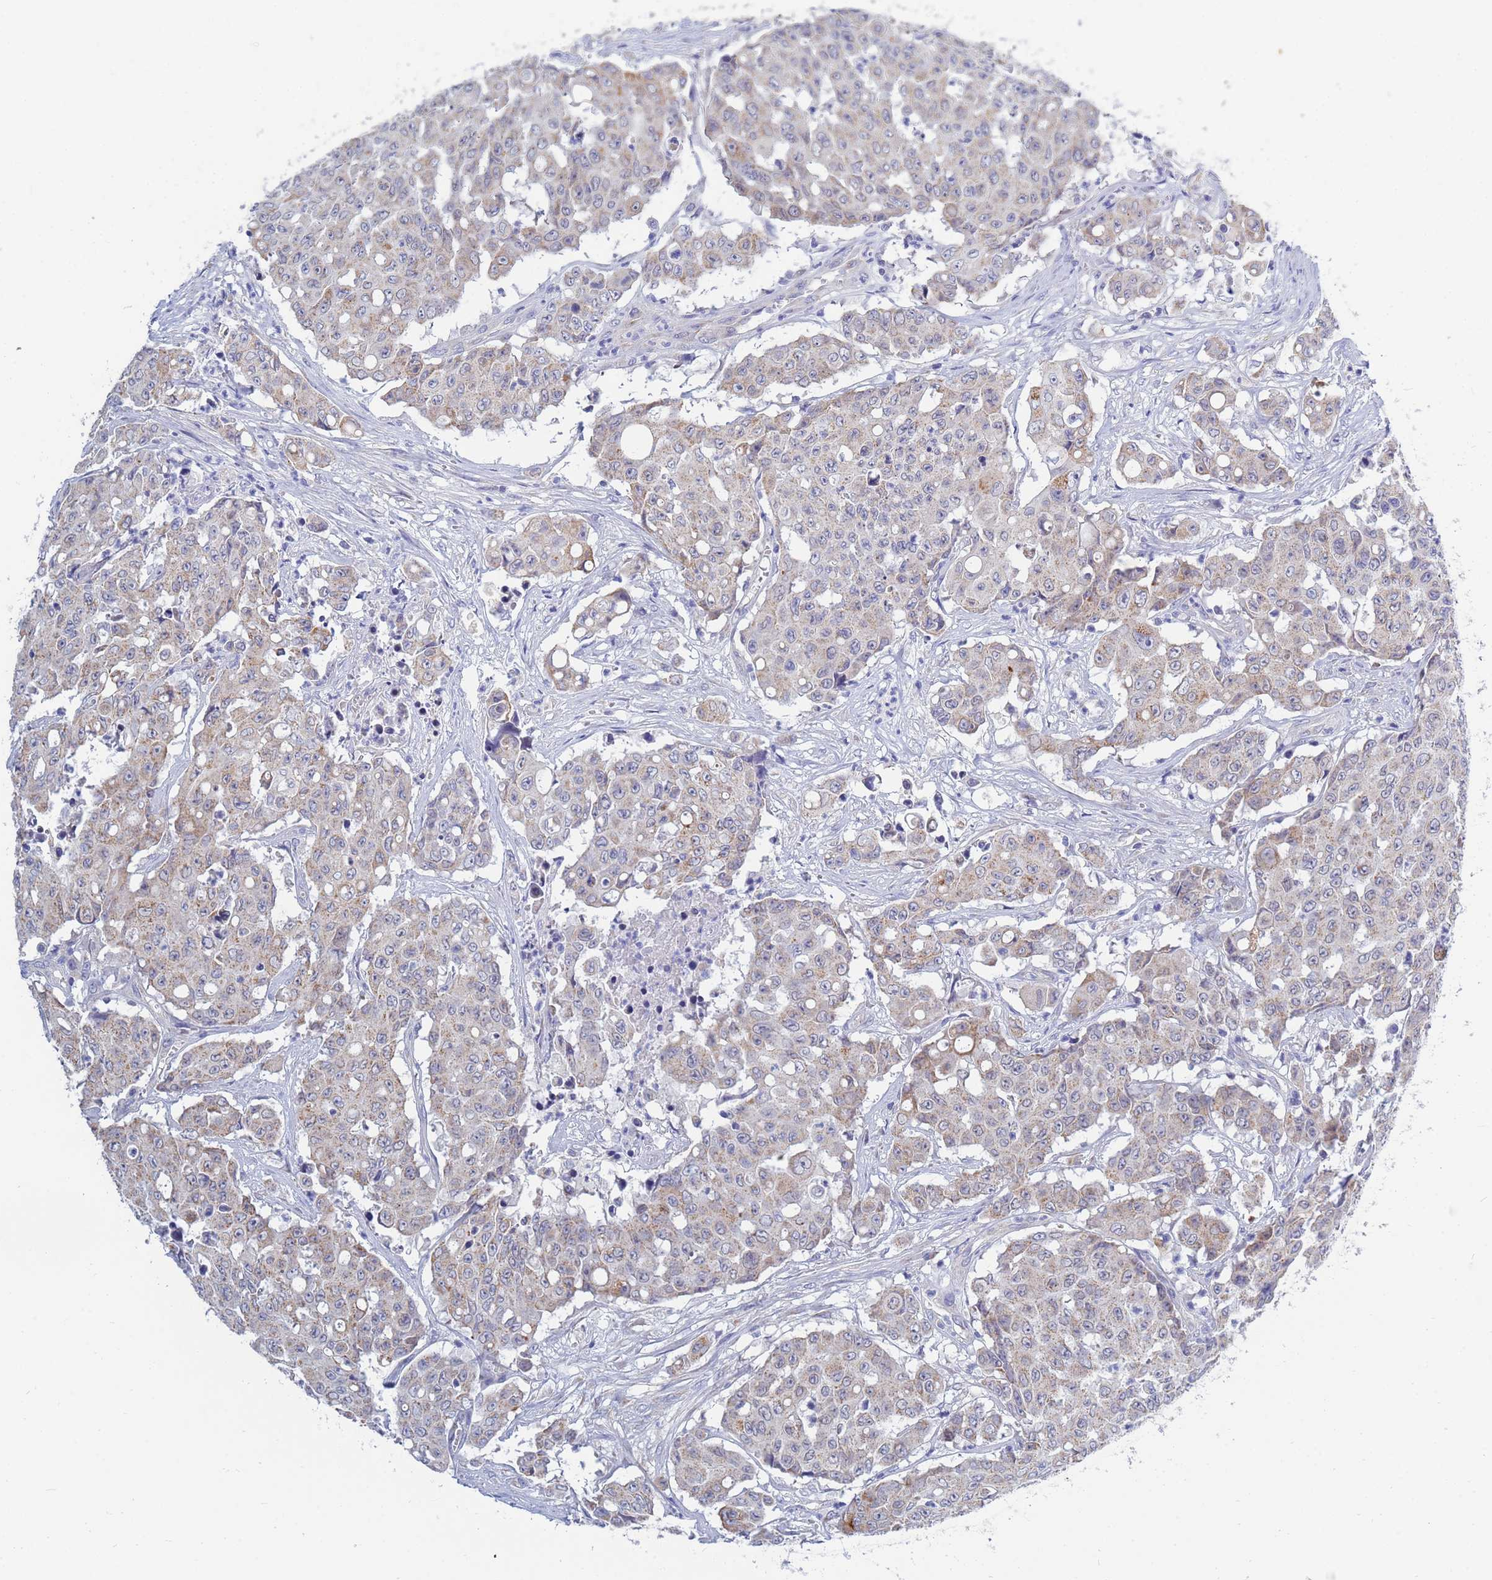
{"staining": {"intensity": "weak", "quantity": "25%-75%", "location": "cytoplasmic/membranous"}, "tissue": "colorectal cancer", "cell_type": "Tumor cells", "image_type": "cancer", "snomed": [{"axis": "morphology", "description": "Adenocarcinoma, NOS"}, {"axis": "topography", "description": "Colon"}], "caption": "A brown stain labels weak cytoplasmic/membranous staining of a protein in human adenocarcinoma (colorectal) tumor cells. (DAB = brown stain, brightfield microscopy at high magnification).", "gene": "SDR39U1", "patient": {"sex": "male", "age": 51}}